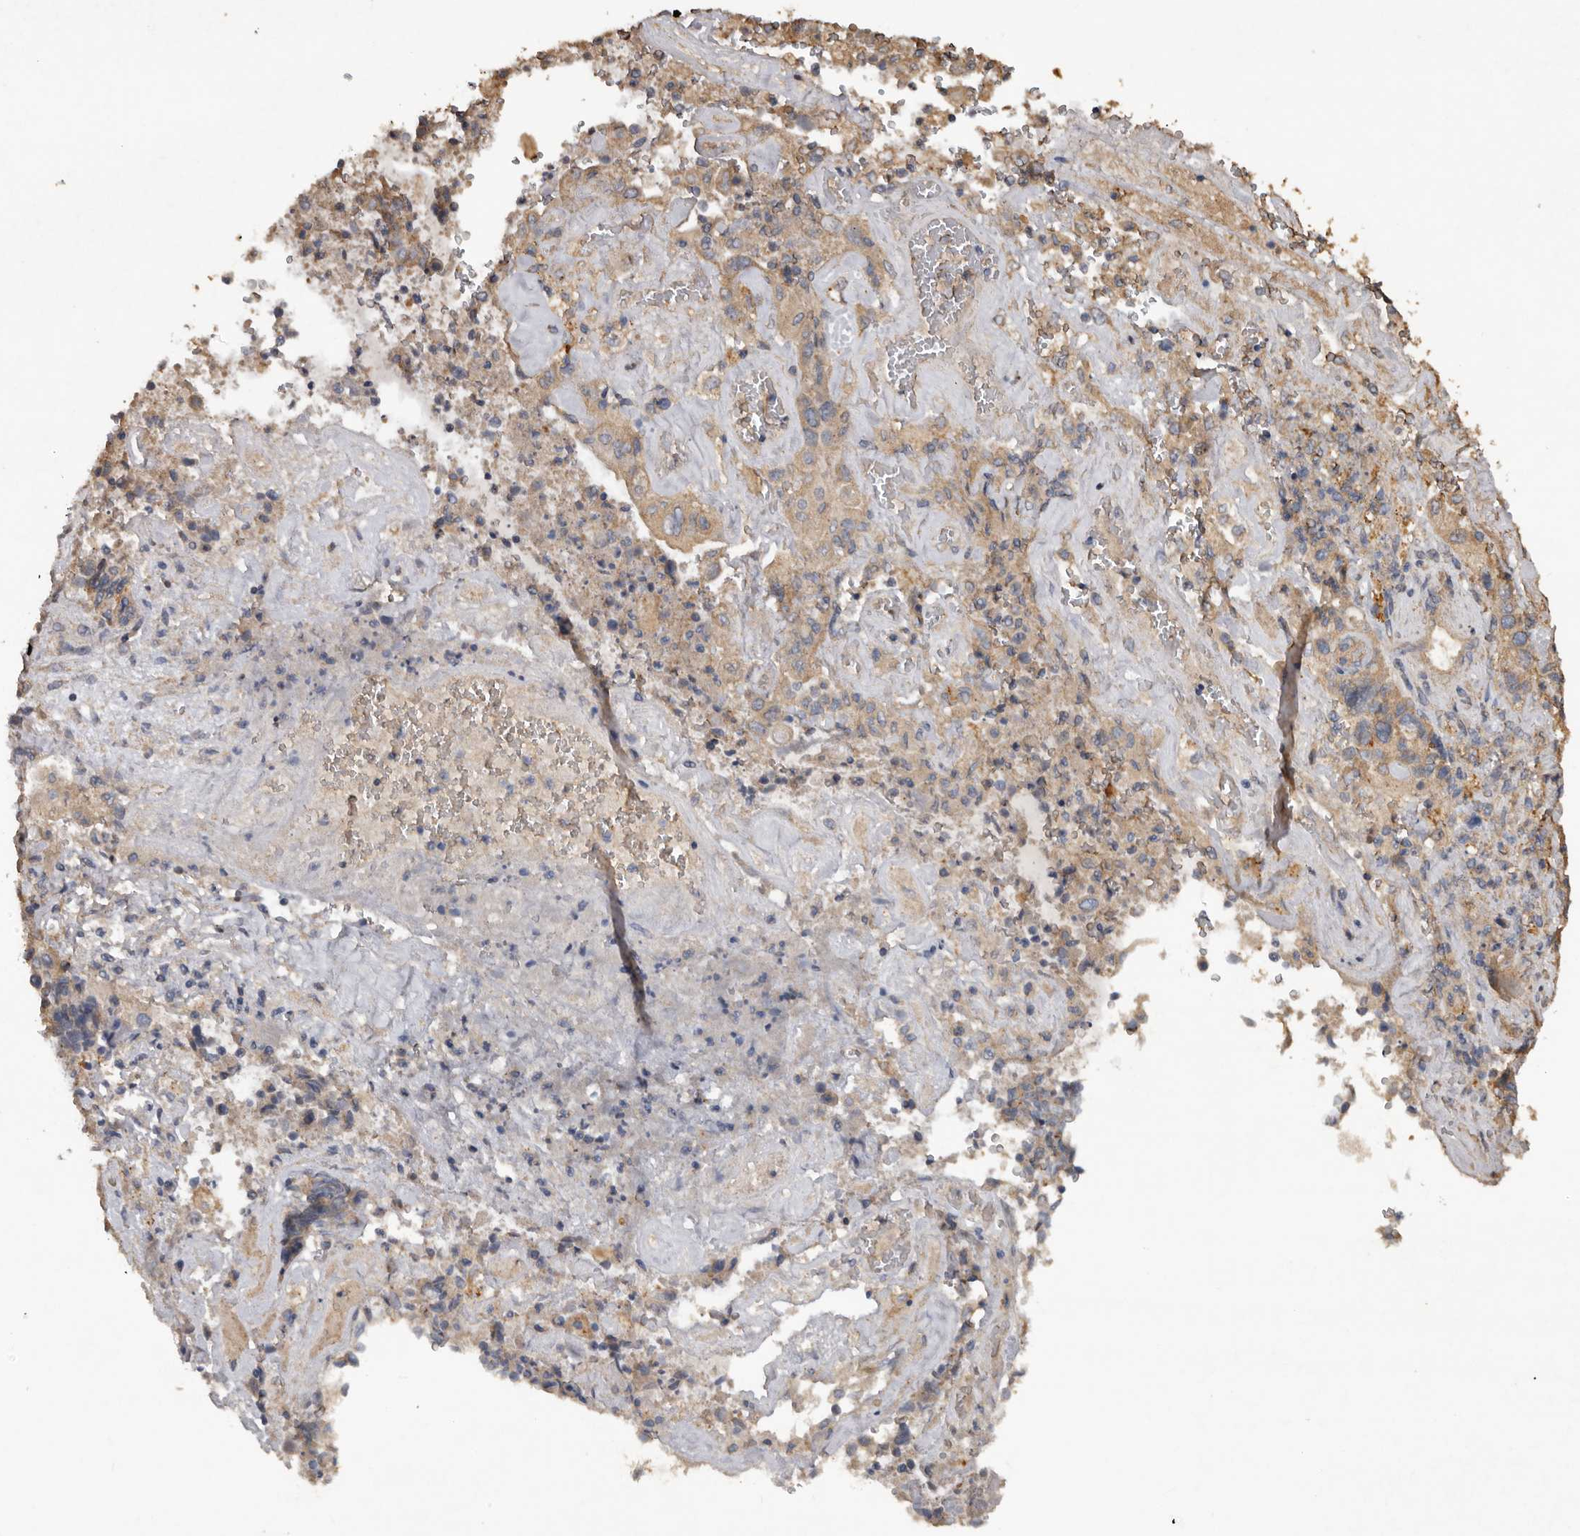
{"staining": {"intensity": "weak", "quantity": "<25%", "location": "cytoplasmic/membranous"}, "tissue": "endometrial cancer", "cell_type": "Tumor cells", "image_type": "cancer", "snomed": [{"axis": "morphology", "description": "Adenocarcinoma, NOS"}, {"axis": "topography", "description": "Endometrium"}], "caption": "Tumor cells are negative for brown protein staining in adenocarcinoma (endometrial).", "gene": "HYAL4", "patient": {"sex": "female", "age": 80}}